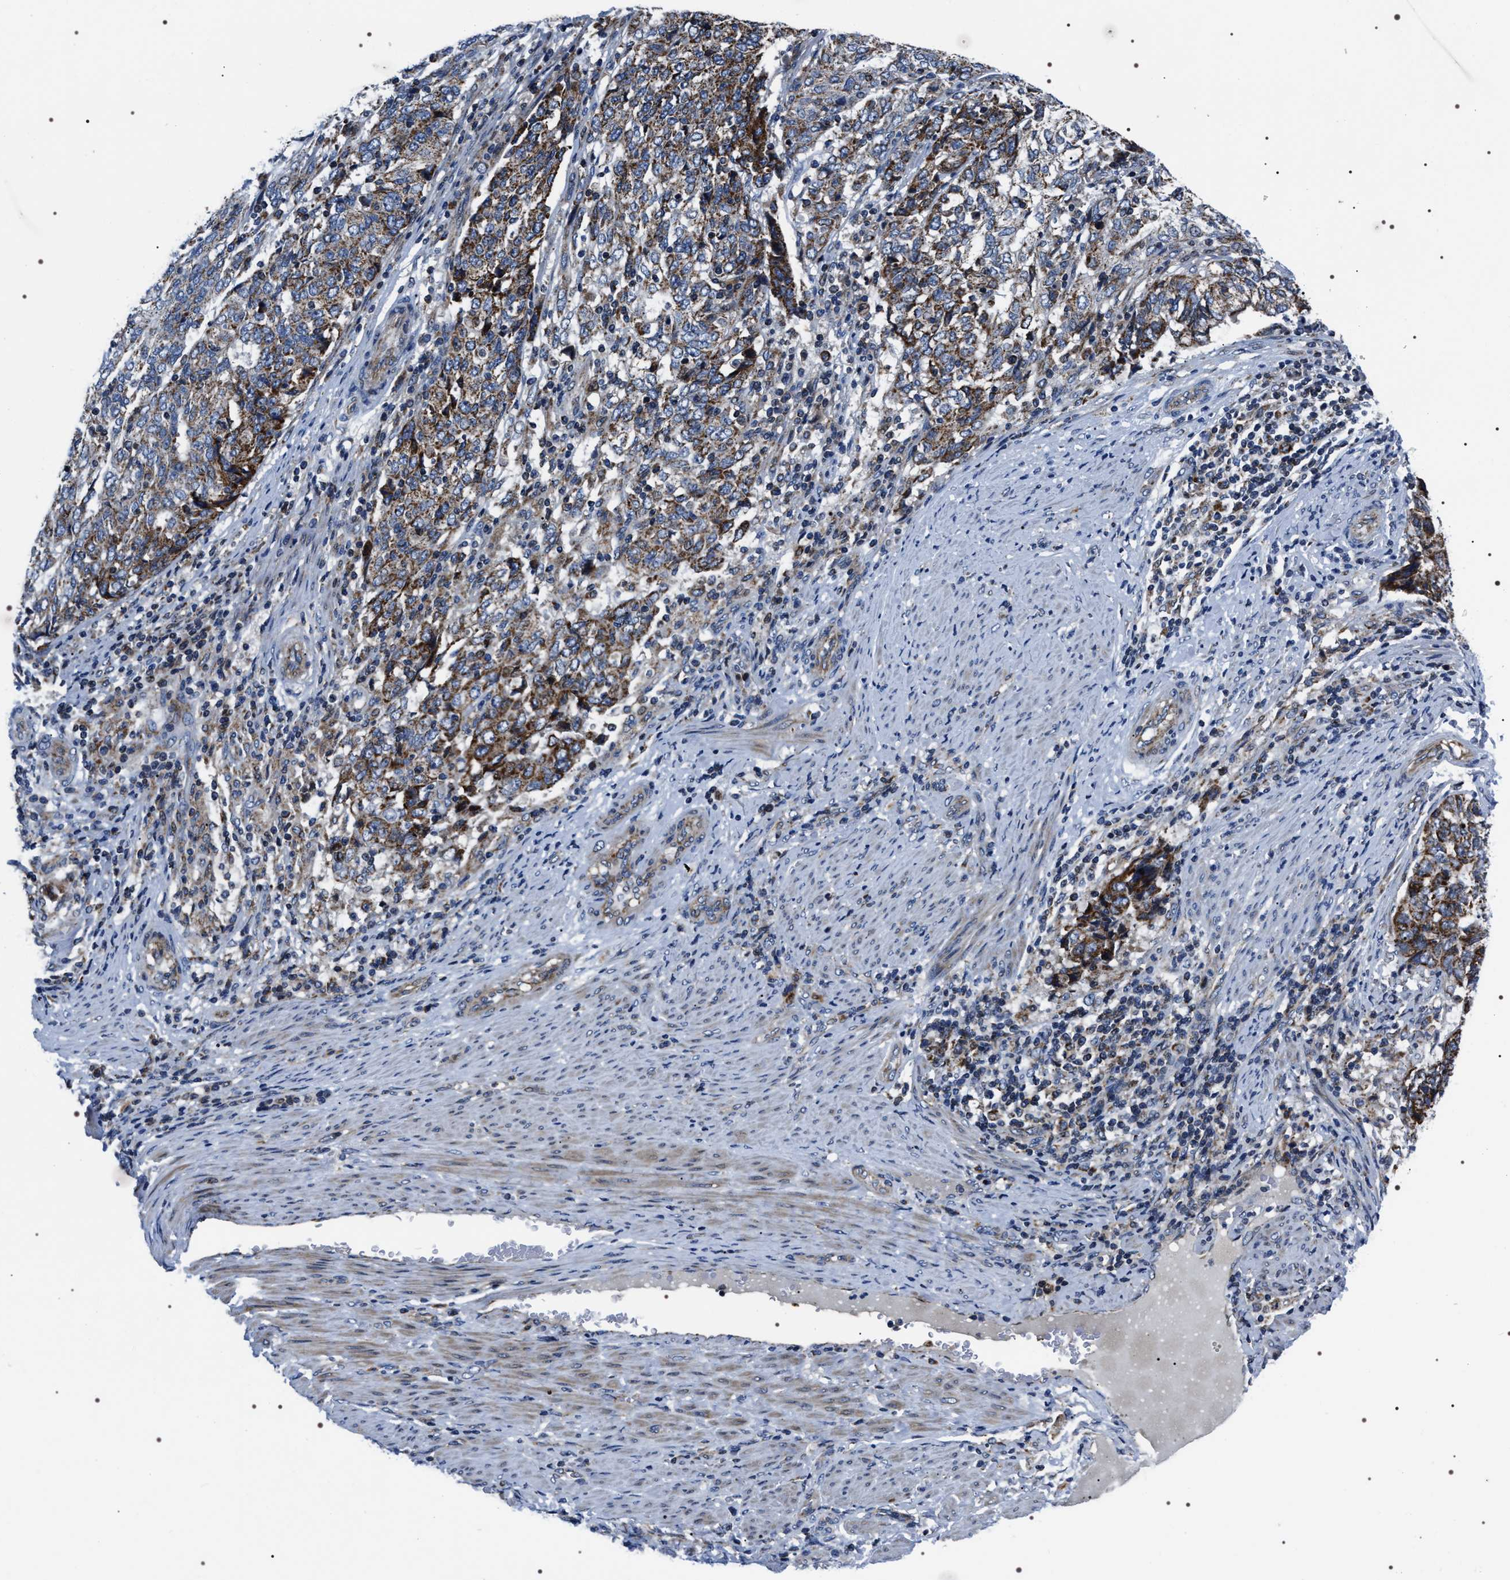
{"staining": {"intensity": "moderate", "quantity": ">75%", "location": "cytoplasmic/membranous"}, "tissue": "endometrial cancer", "cell_type": "Tumor cells", "image_type": "cancer", "snomed": [{"axis": "morphology", "description": "Adenocarcinoma, NOS"}, {"axis": "topography", "description": "Endometrium"}], "caption": "Immunohistochemical staining of human adenocarcinoma (endometrial) reveals medium levels of moderate cytoplasmic/membranous staining in approximately >75% of tumor cells. Immunohistochemistry (ihc) stains the protein in brown and the nuclei are stained blue.", "gene": "NTMT1", "patient": {"sex": "female", "age": 80}}